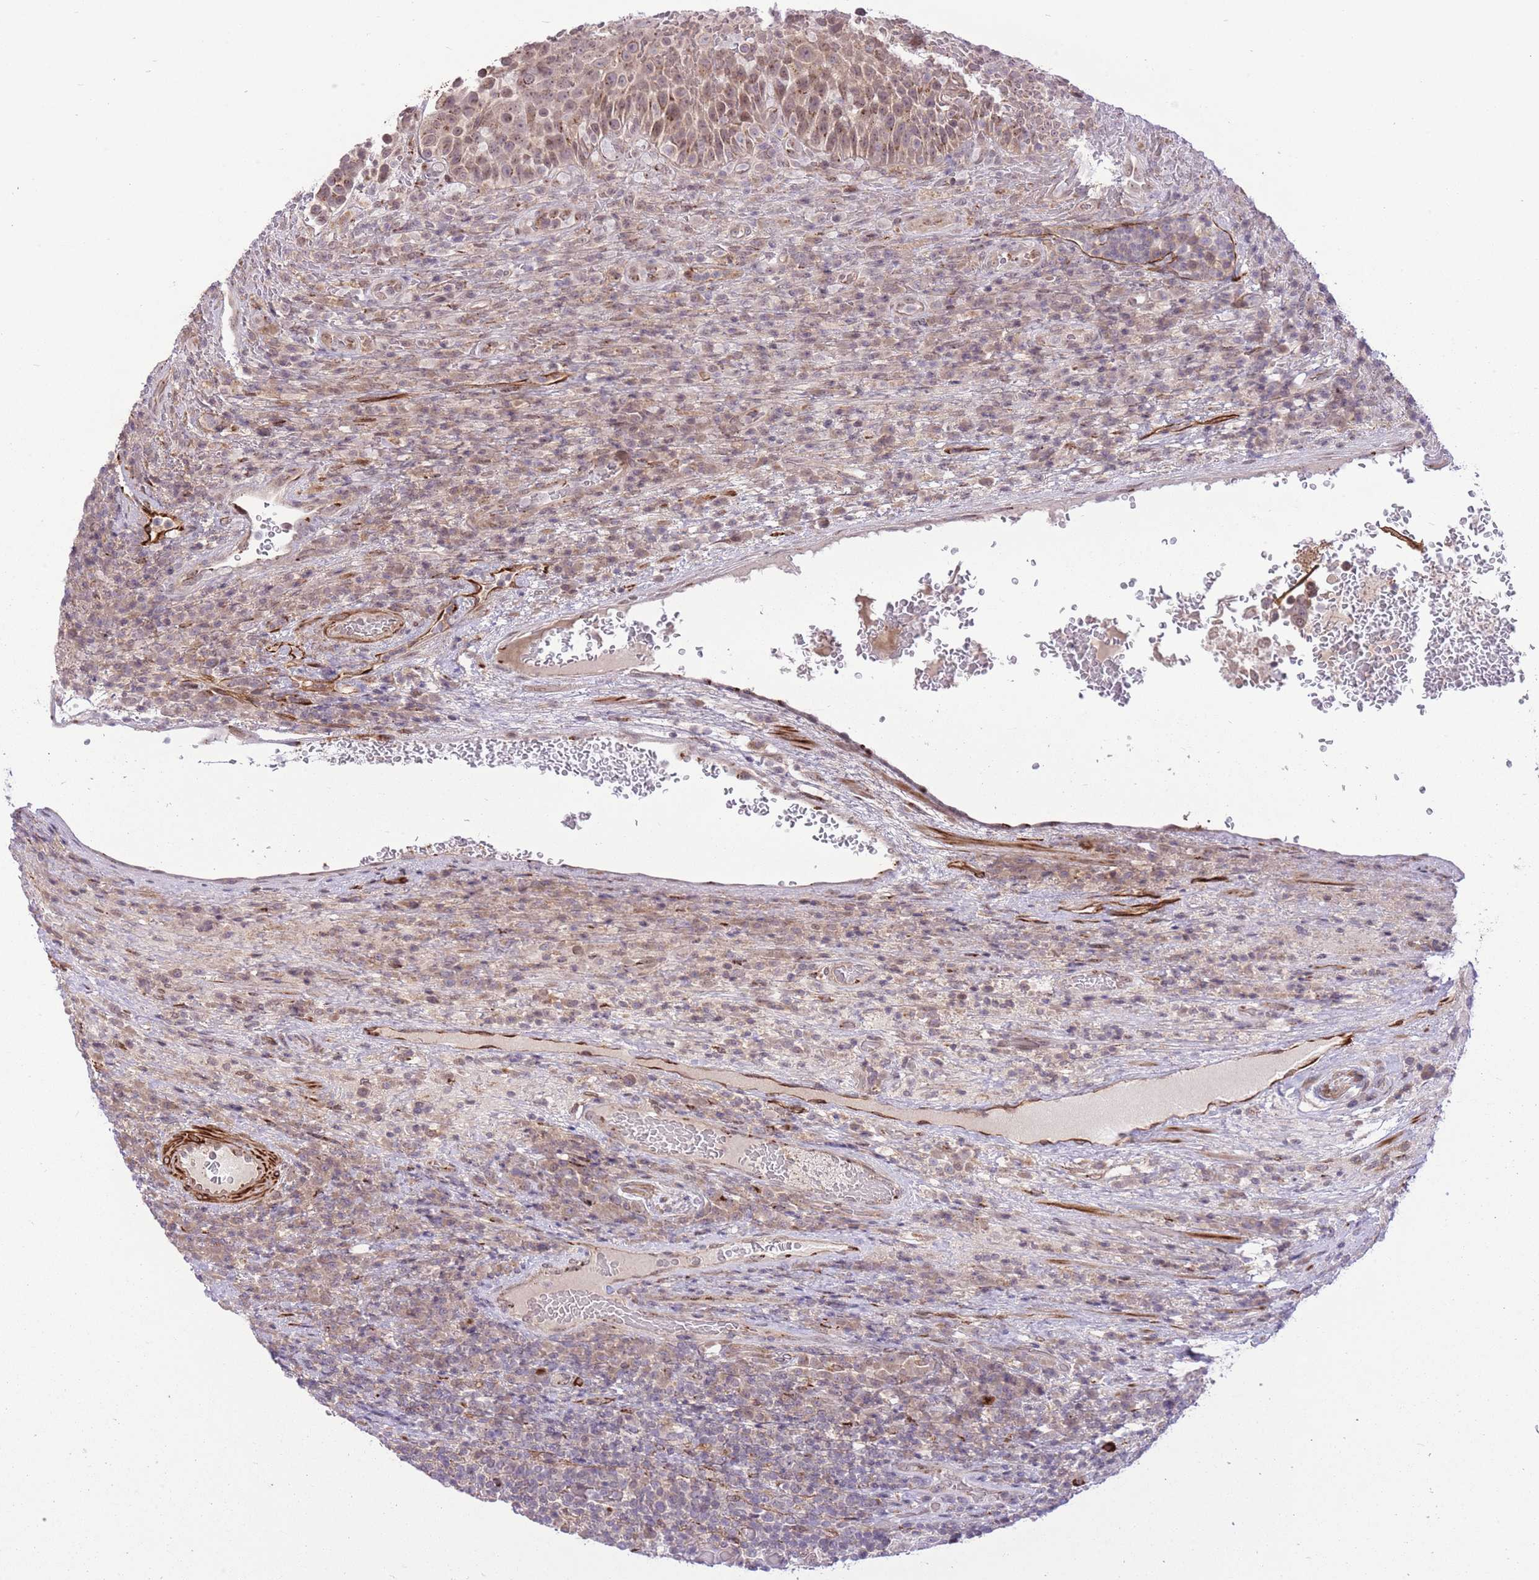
{"staining": {"intensity": "strong", "quantity": "25%-75%", "location": "cytoplasmic/membranous"}, "tissue": "urothelial cancer", "cell_type": "Tumor cells", "image_type": "cancer", "snomed": [{"axis": "morphology", "description": "Urothelial carcinoma, High grade"}, {"axis": "topography", "description": "Urinary bladder"}], "caption": "A brown stain highlights strong cytoplasmic/membranous expression of a protein in human urothelial cancer tumor cells.", "gene": "ZBED5", "patient": {"sex": "female", "age": 63}}